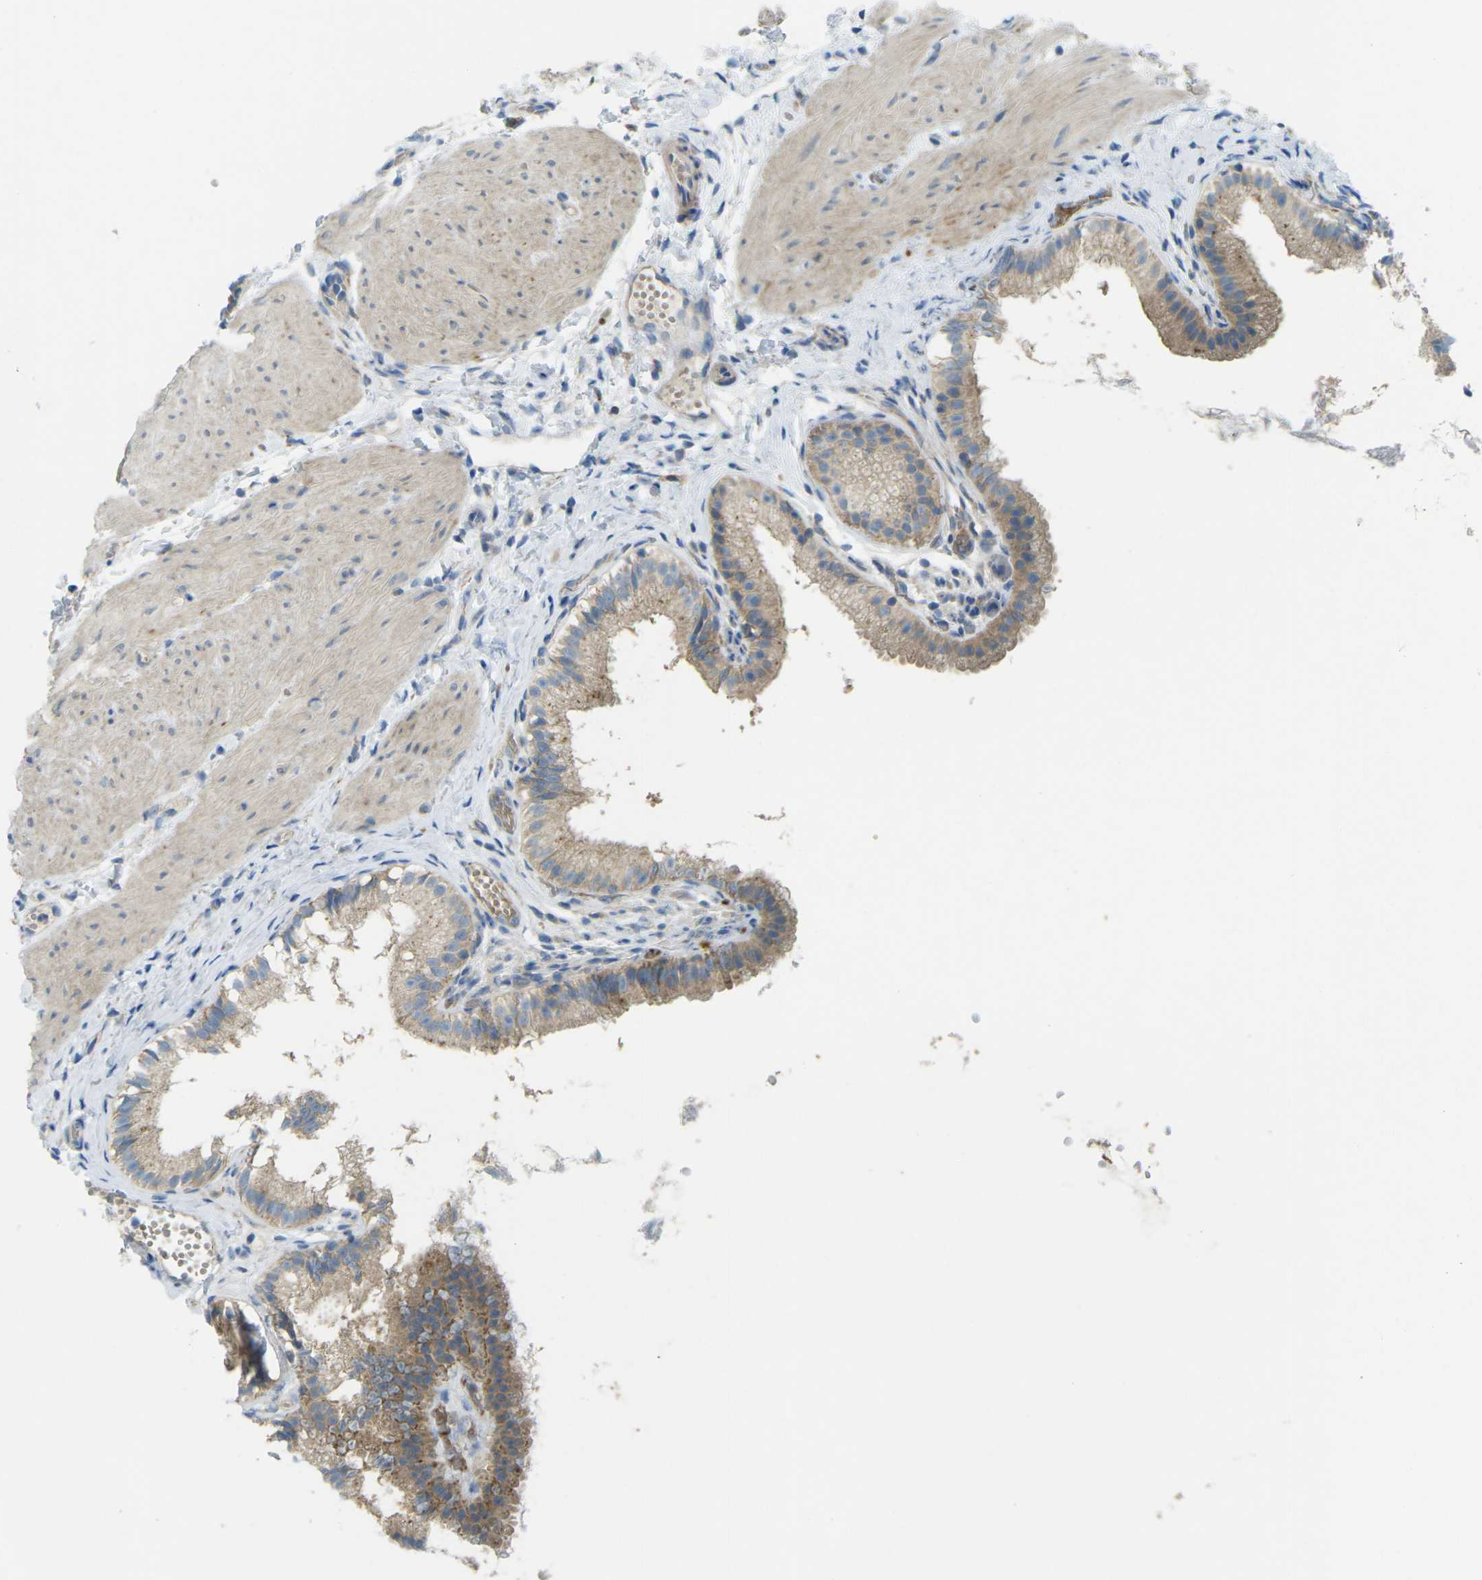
{"staining": {"intensity": "moderate", "quantity": ">75%", "location": "cytoplasmic/membranous"}, "tissue": "gallbladder", "cell_type": "Glandular cells", "image_type": "normal", "snomed": [{"axis": "morphology", "description": "Normal tissue, NOS"}, {"axis": "topography", "description": "Gallbladder"}], "caption": "The image shows a brown stain indicating the presence of a protein in the cytoplasmic/membranous of glandular cells in gallbladder. Using DAB (brown) and hematoxylin (blue) stains, captured at high magnification using brightfield microscopy.", "gene": "MYLK4", "patient": {"sex": "female", "age": 26}}